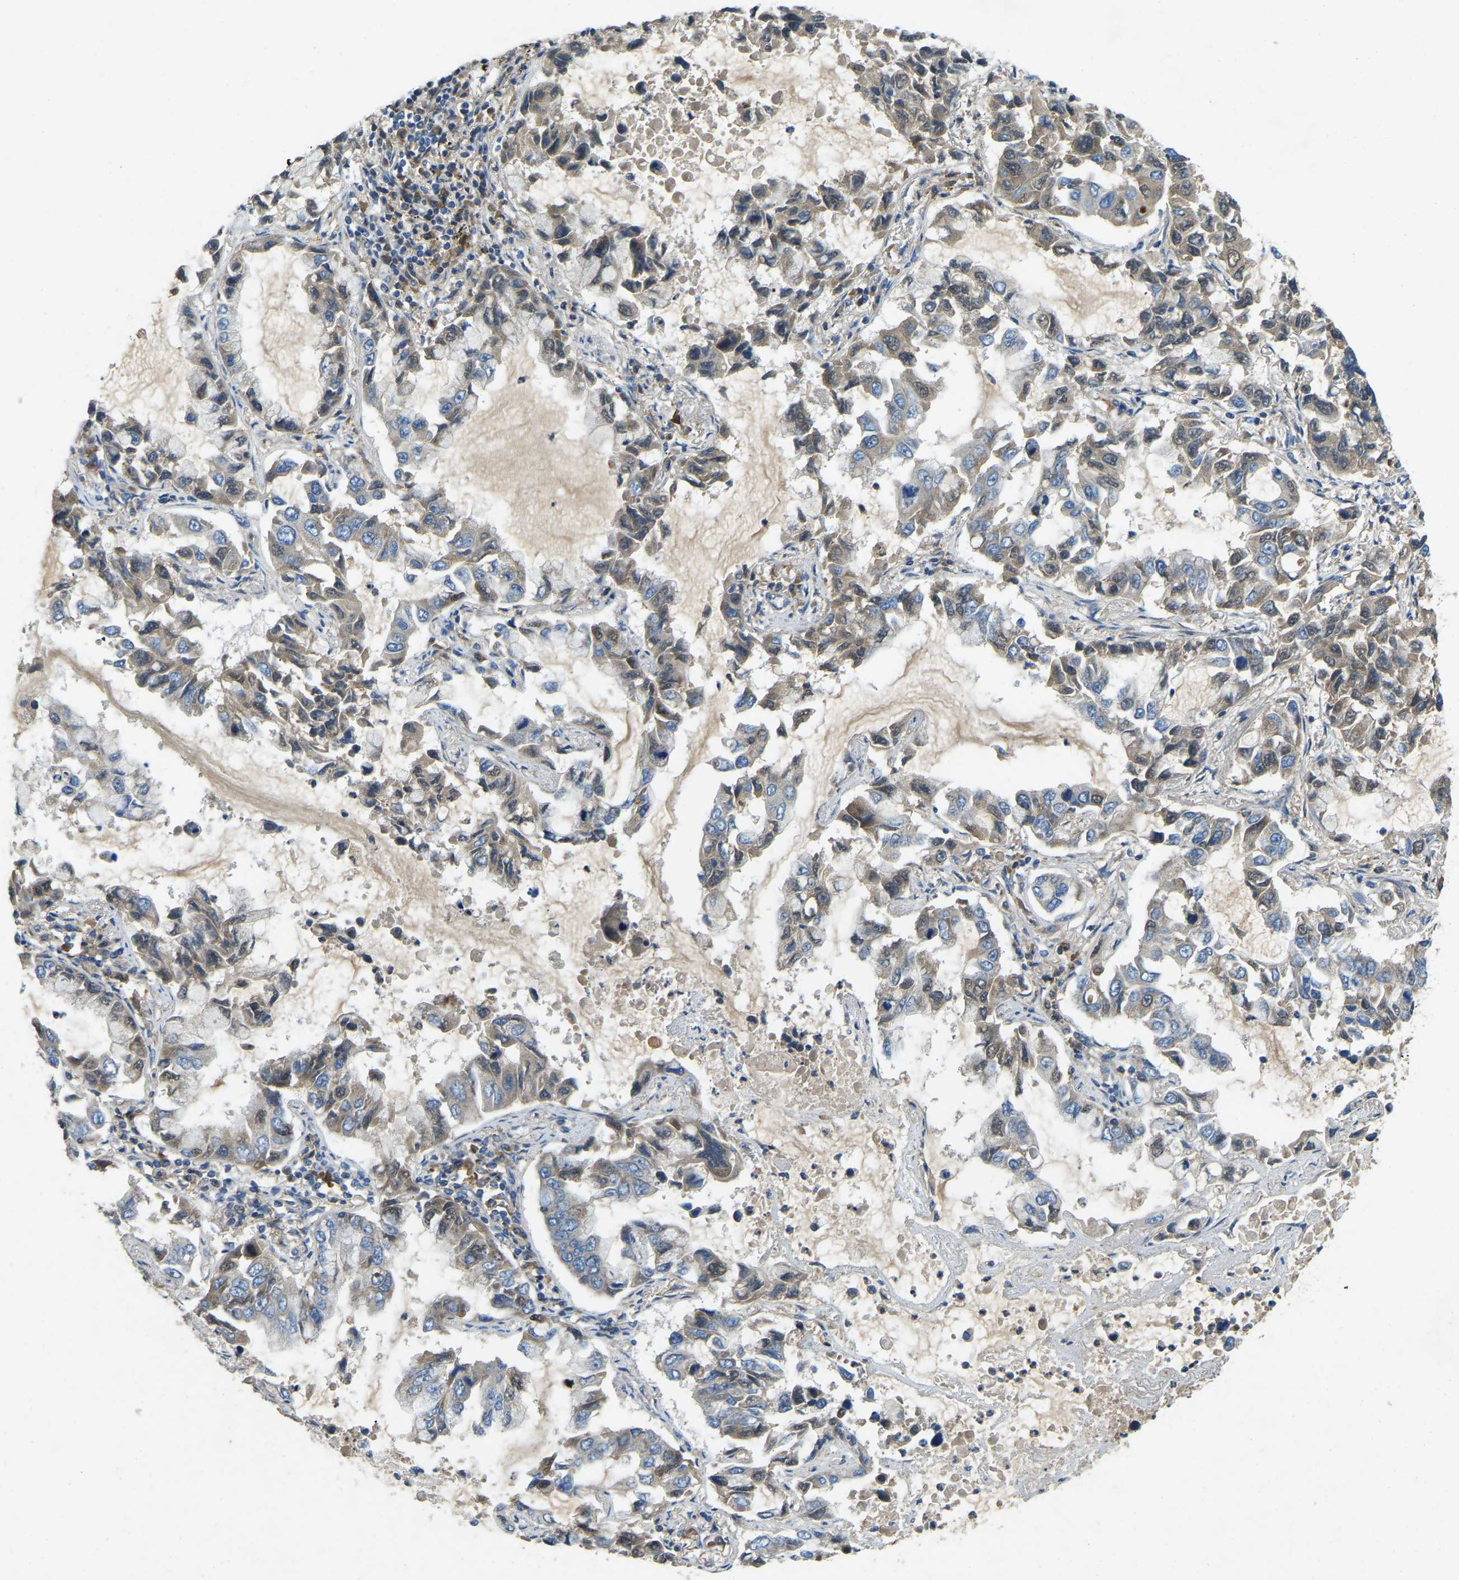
{"staining": {"intensity": "weak", "quantity": "25%-75%", "location": "cytoplasmic/membranous"}, "tissue": "lung cancer", "cell_type": "Tumor cells", "image_type": "cancer", "snomed": [{"axis": "morphology", "description": "Adenocarcinoma, NOS"}, {"axis": "topography", "description": "Lung"}], "caption": "An immunohistochemistry (IHC) photomicrograph of tumor tissue is shown. Protein staining in brown labels weak cytoplasmic/membranous positivity in lung adenocarcinoma within tumor cells.", "gene": "ATP8B1", "patient": {"sex": "male", "age": 64}}